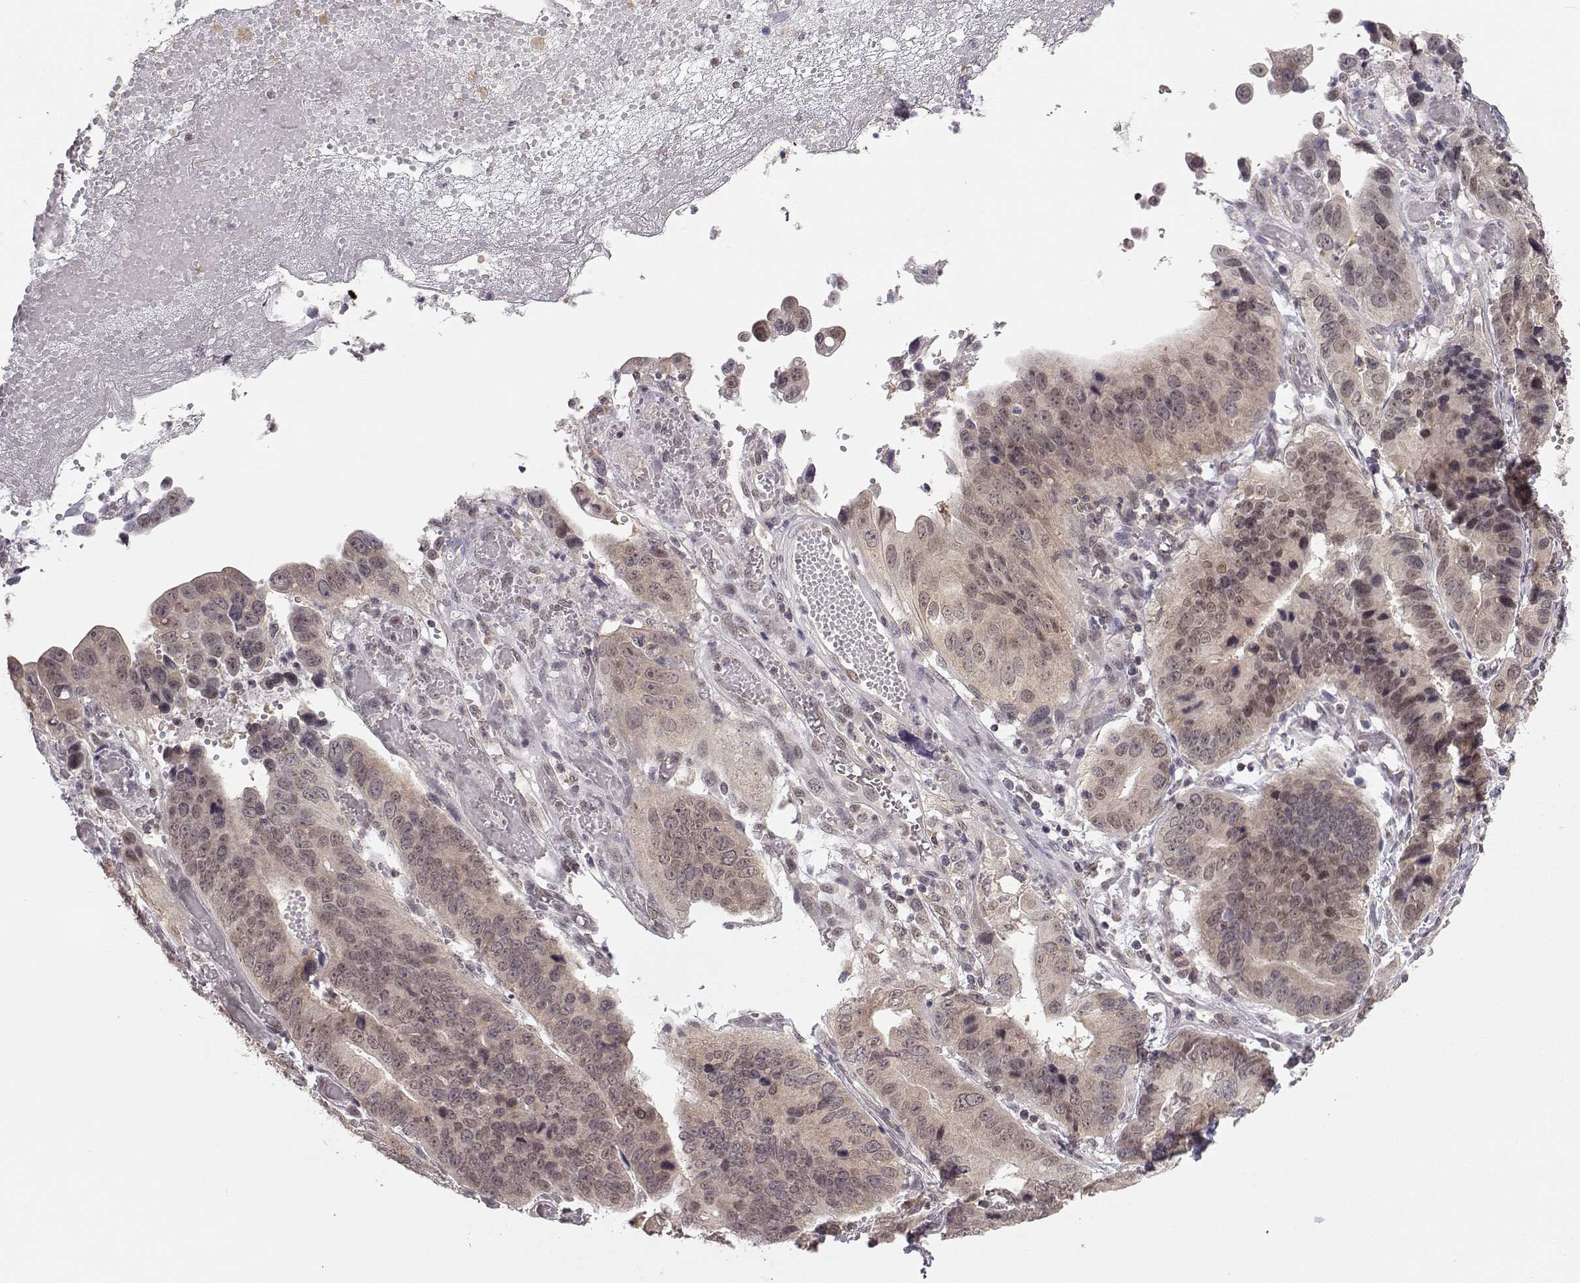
{"staining": {"intensity": "weak", "quantity": ">75%", "location": "cytoplasmic/membranous"}, "tissue": "stomach cancer", "cell_type": "Tumor cells", "image_type": "cancer", "snomed": [{"axis": "morphology", "description": "Adenocarcinoma, NOS"}, {"axis": "topography", "description": "Stomach"}], "caption": "The micrograph shows immunohistochemical staining of stomach cancer (adenocarcinoma). There is weak cytoplasmic/membranous expression is identified in about >75% of tumor cells.", "gene": "KIF13B", "patient": {"sex": "male", "age": 84}}